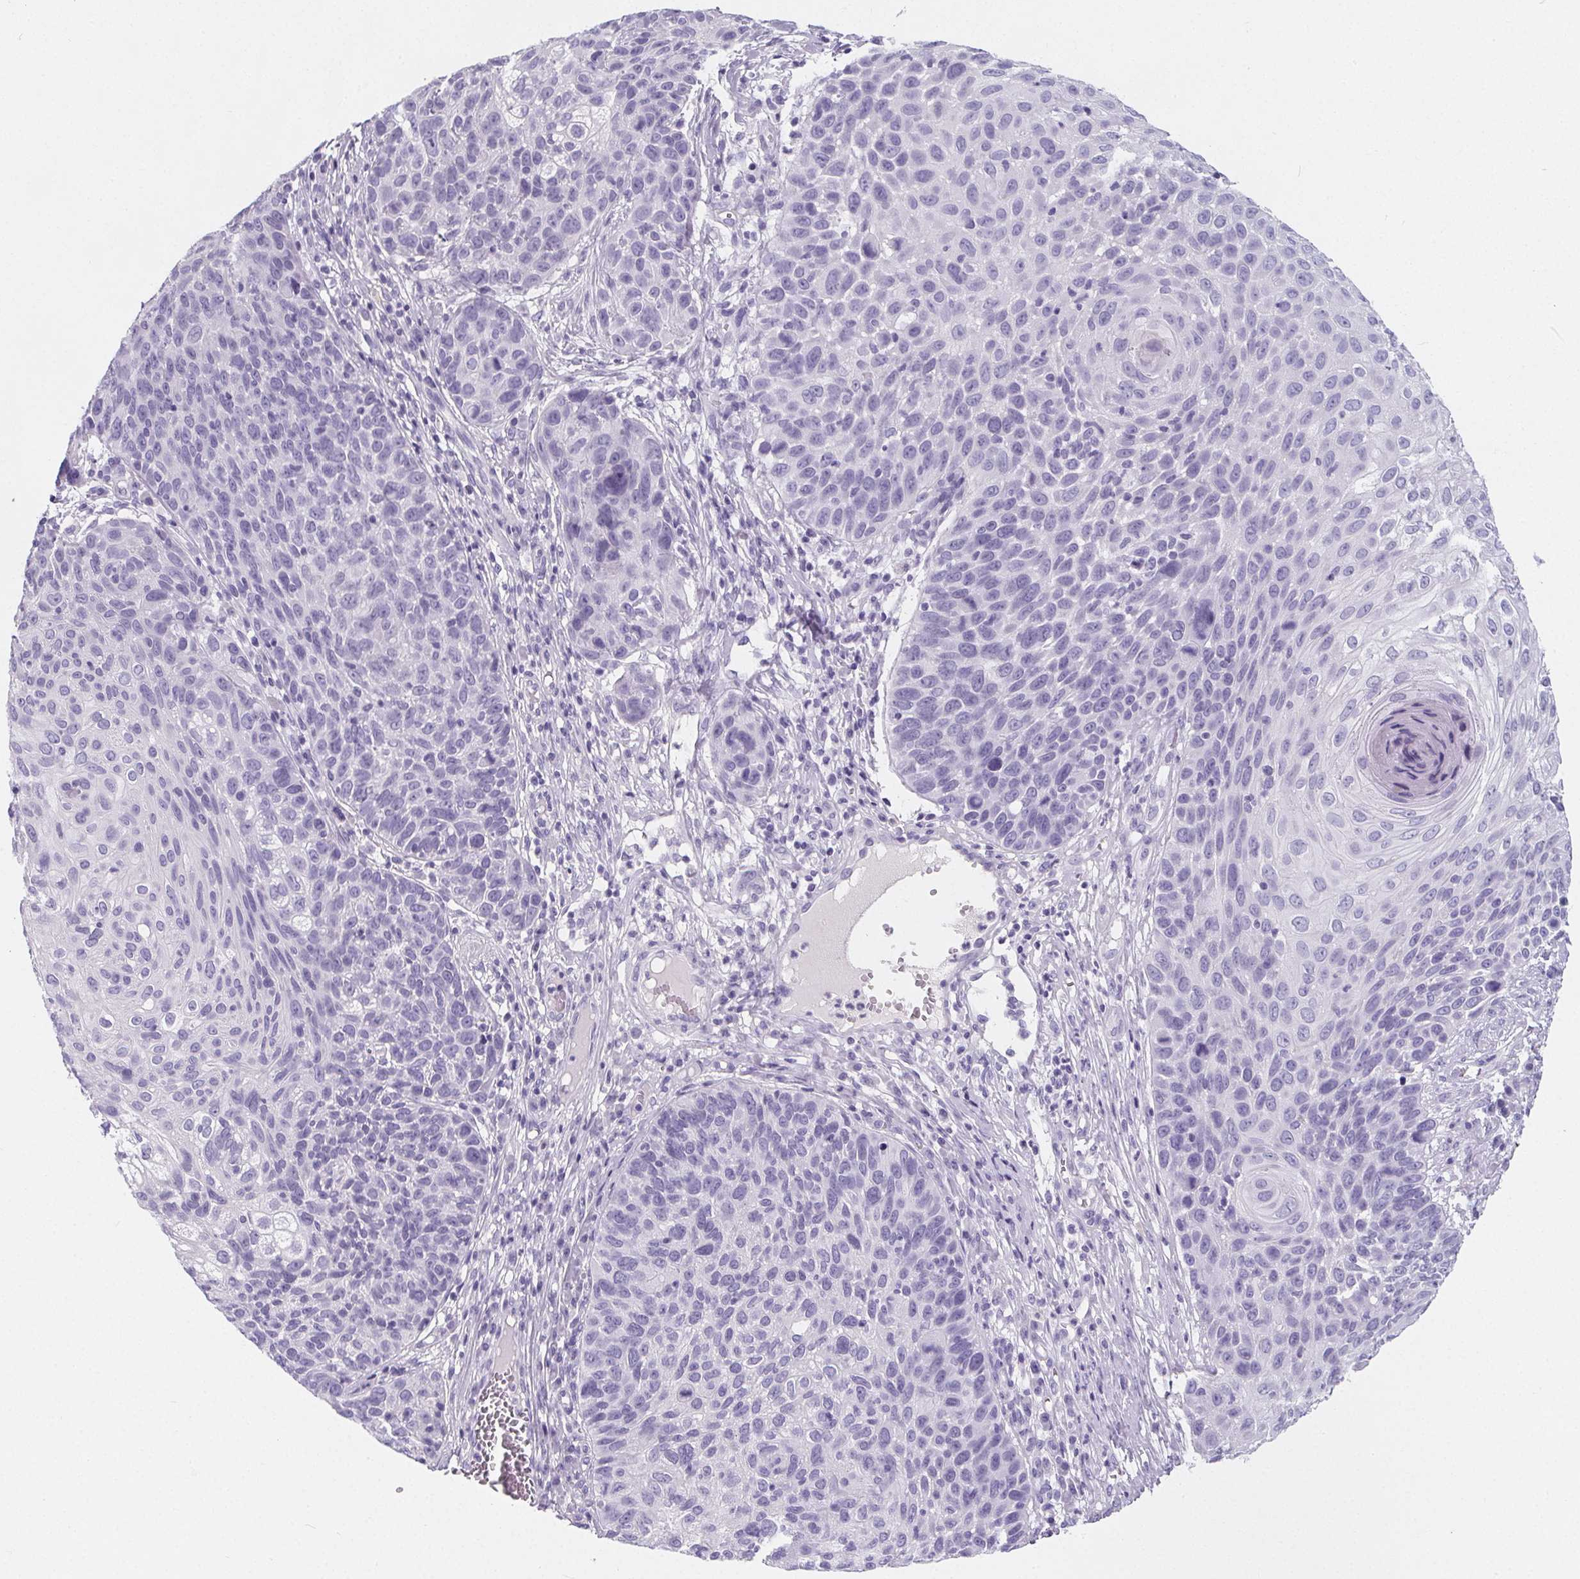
{"staining": {"intensity": "negative", "quantity": "none", "location": "none"}, "tissue": "skin cancer", "cell_type": "Tumor cells", "image_type": "cancer", "snomed": [{"axis": "morphology", "description": "Squamous cell carcinoma, NOS"}, {"axis": "topography", "description": "Skin"}], "caption": "Tumor cells are negative for brown protein staining in squamous cell carcinoma (skin).", "gene": "ADRB1", "patient": {"sex": "male", "age": 92}}